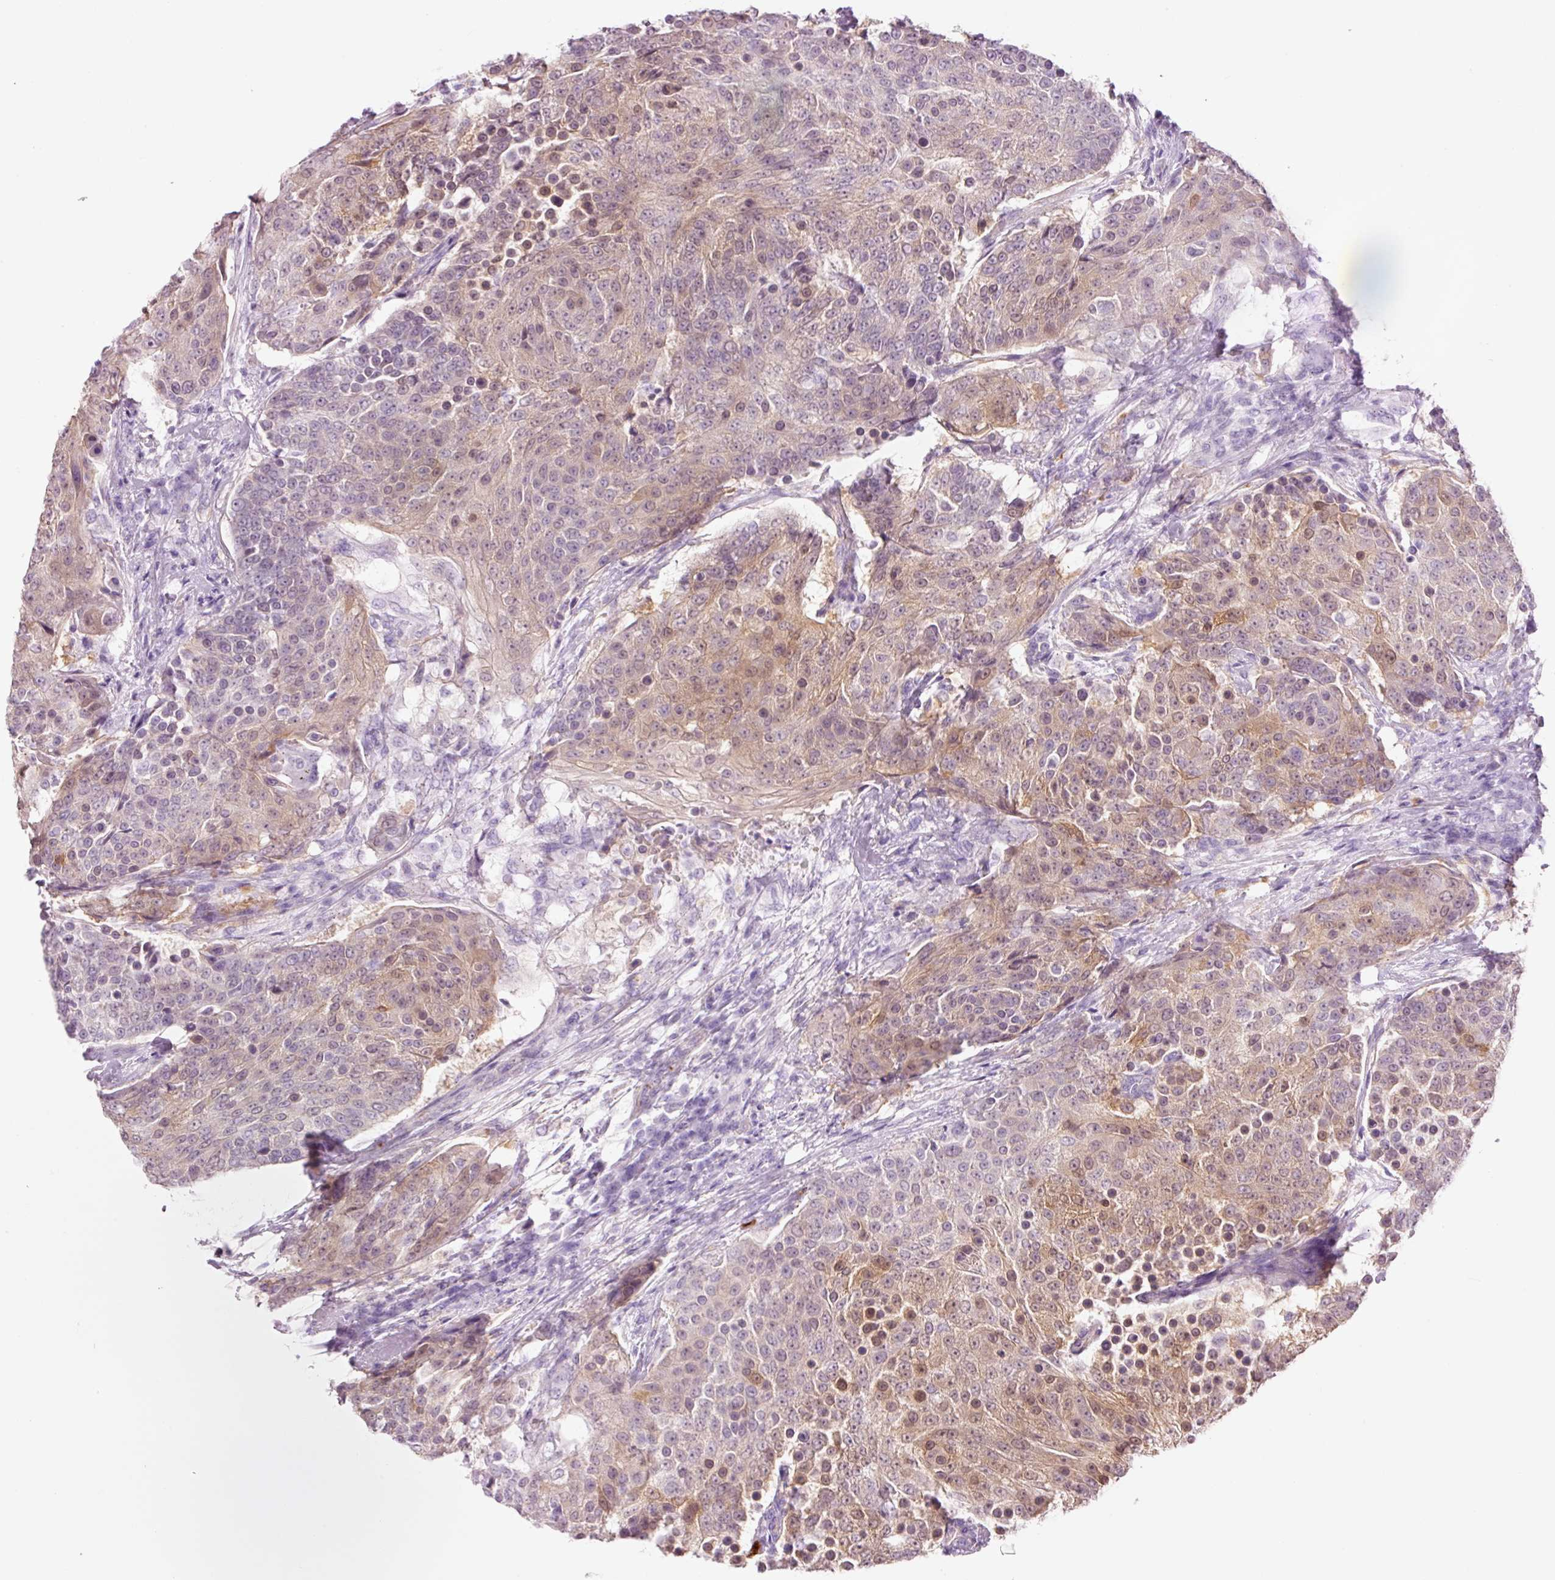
{"staining": {"intensity": "moderate", "quantity": "25%-75%", "location": "cytoplasmic/membranous"}, "tissue": "urothelial cancer", "cell_type": "Tumor cells", "image_type": "cancer", "snomed": [{"axis": "morphology", "description": "Urothelial carcinoma, High grade"}, {"axis": "topography", "description": "Urinary bladder"}], "caption": "A brown stain highlights moderate cytoplasmic/membranous staining of a protein in high-grade urothelial carcinoma tumor cells.", "gene": "HSPA4L", "patient": {"sex": "female", "age": 63}}